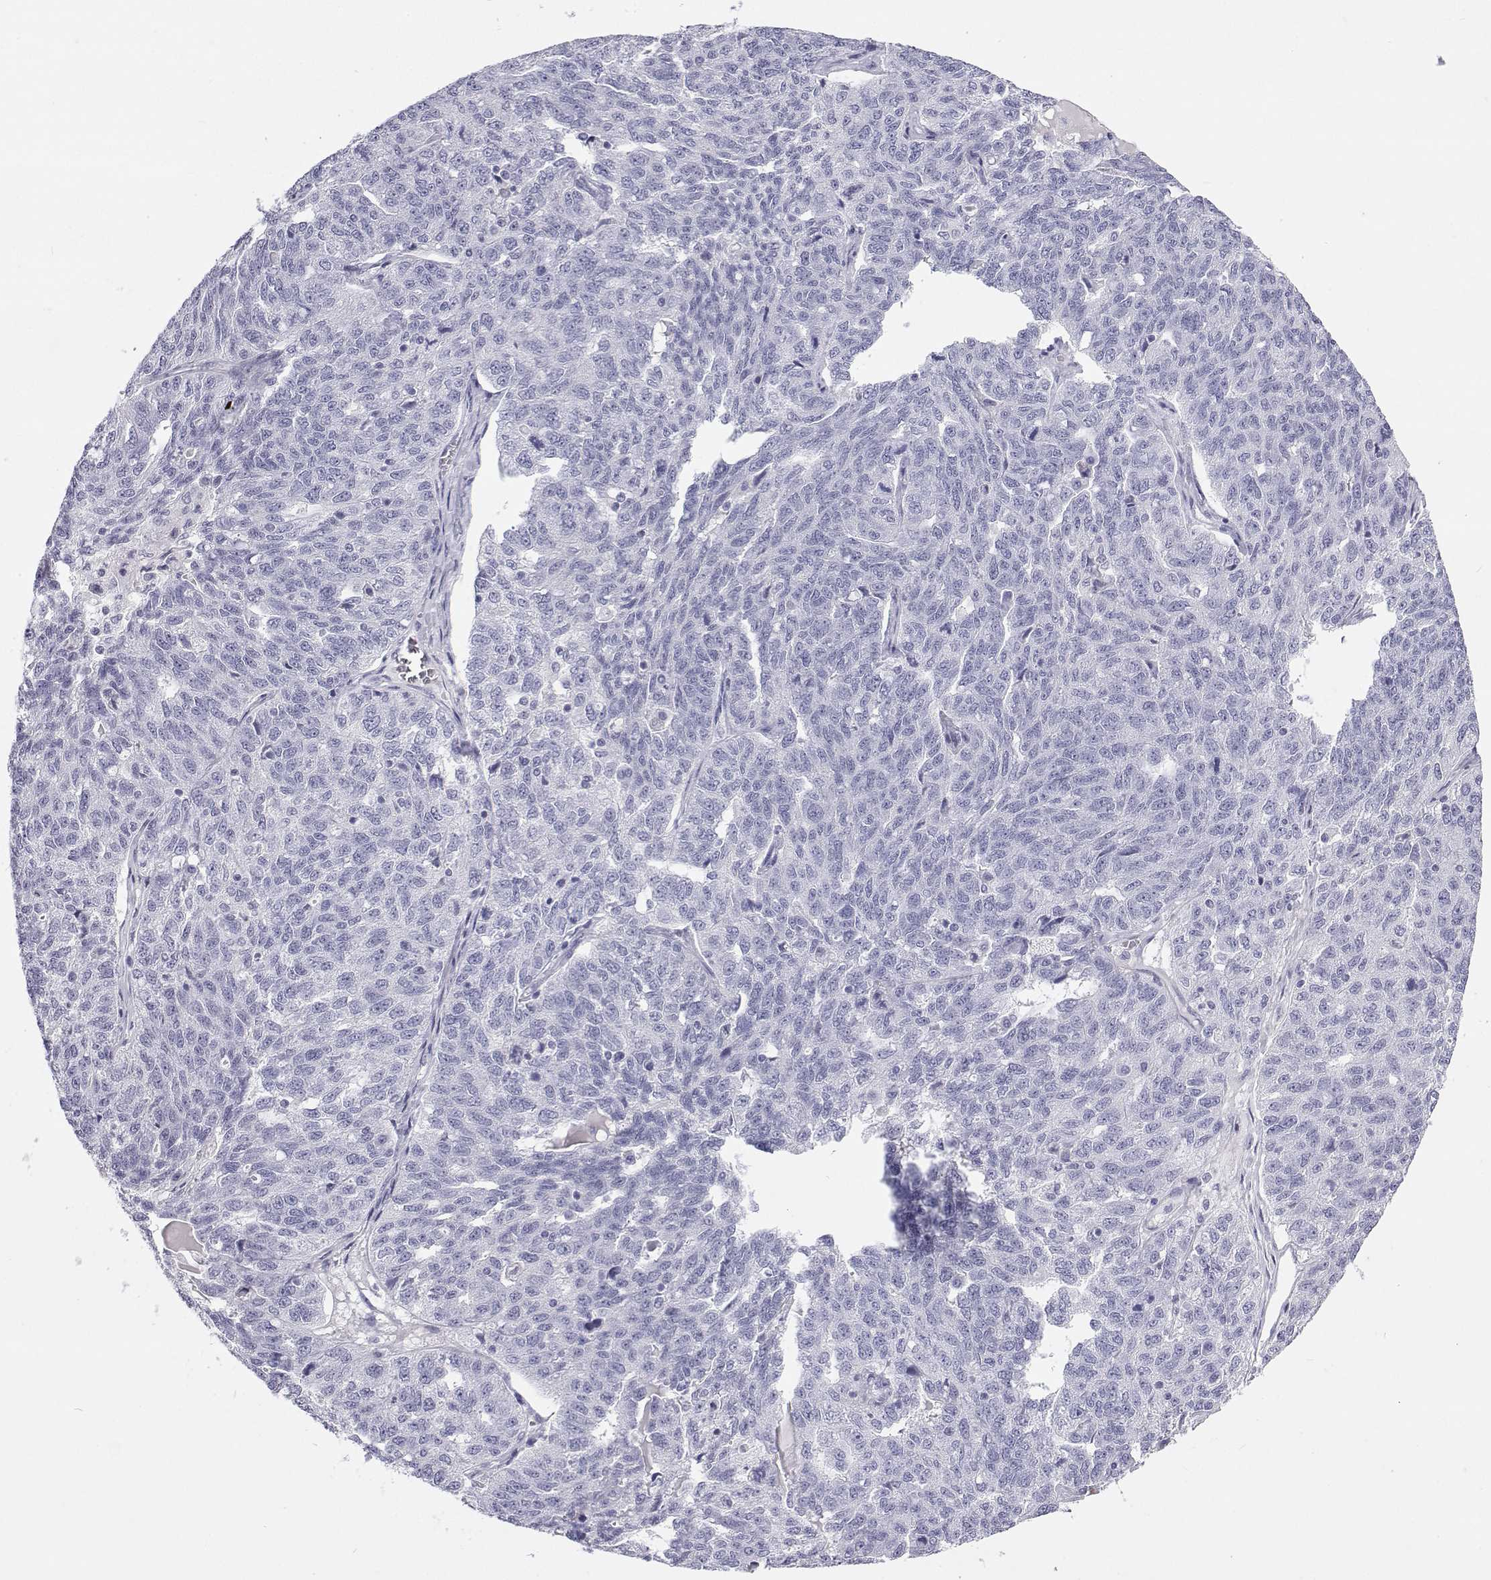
{"staining": {"intensity": "negative", "quantity": "none", "location": "none"}, "tissue": "ovarian cancer", "cell_type": "Tumor cells", "image_type": "cancer", "snomed": [{"axis": "morphology", "description": "Cystadenocarcinoma, serous, NOS"}, {"axis": "topography", "description": "Ovary"}], "caption": "The immunohistochemistry (IHC) micrograph has no significant expression in tumor cells of serous cystadenocarcinoma (ovarian) tissue.", "gene": "SFTPB", "patient": {"sex": "female", "age": 71}}